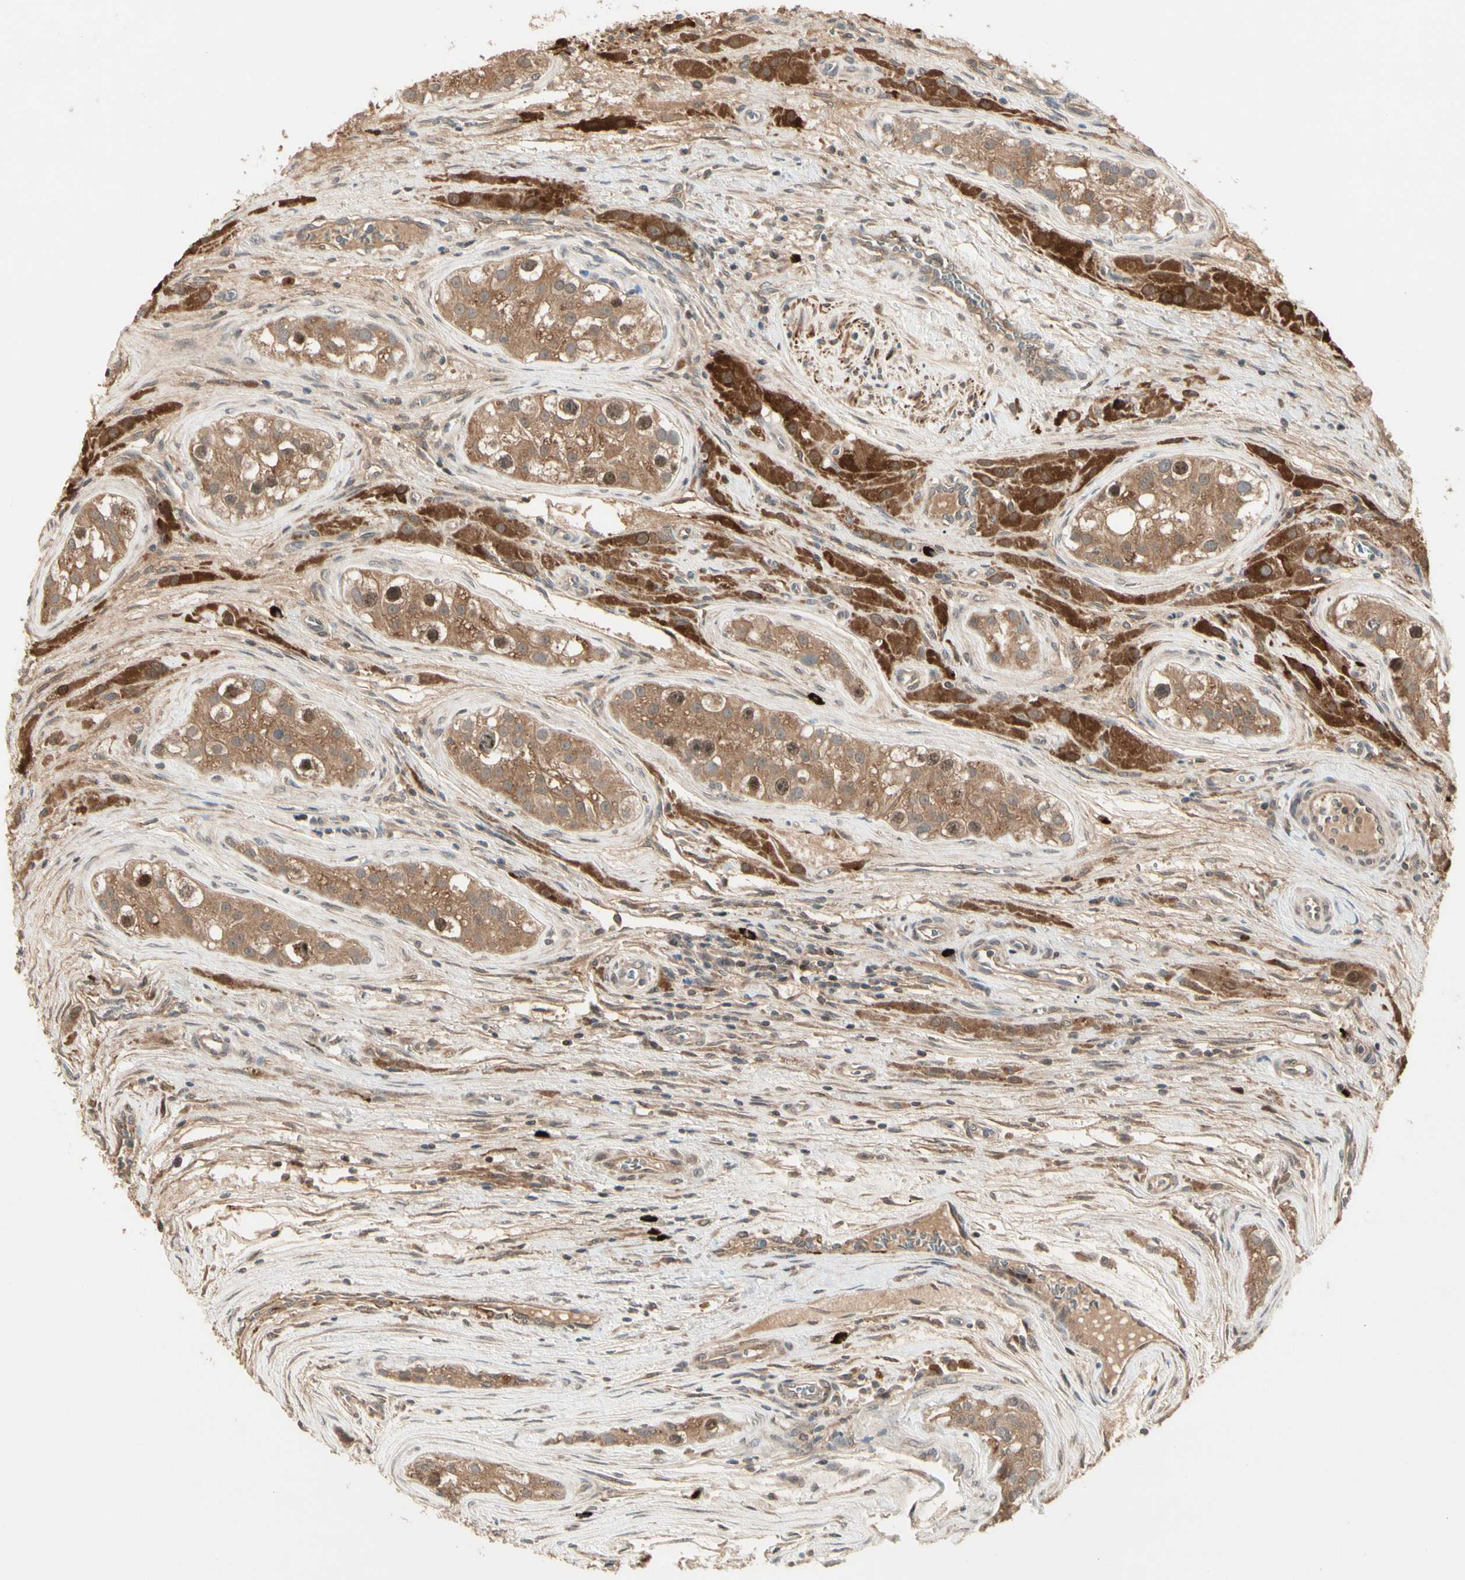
{"staining": {"intensity": "weak", "quantity": ">75%", "location": "cytoplasmic/membranous,nuclear"}, "tissue": "testis cancer", "cell_type": "Tumor cells", "image_type": "cancer", "snomed": [{"axis": "morphology", "description": "Carcinoma, Embryonal, NOS"}, {"axis": "topography", "description": "Testis"}], "caption": "Weak cytoplasmic/membranous and nuclear protein expression is present in about >75% of tumor cells in testis cancer (embryonal carcinoma).", "gene": "ATG4C", "patient": {"sex": "male", "age": 28}}